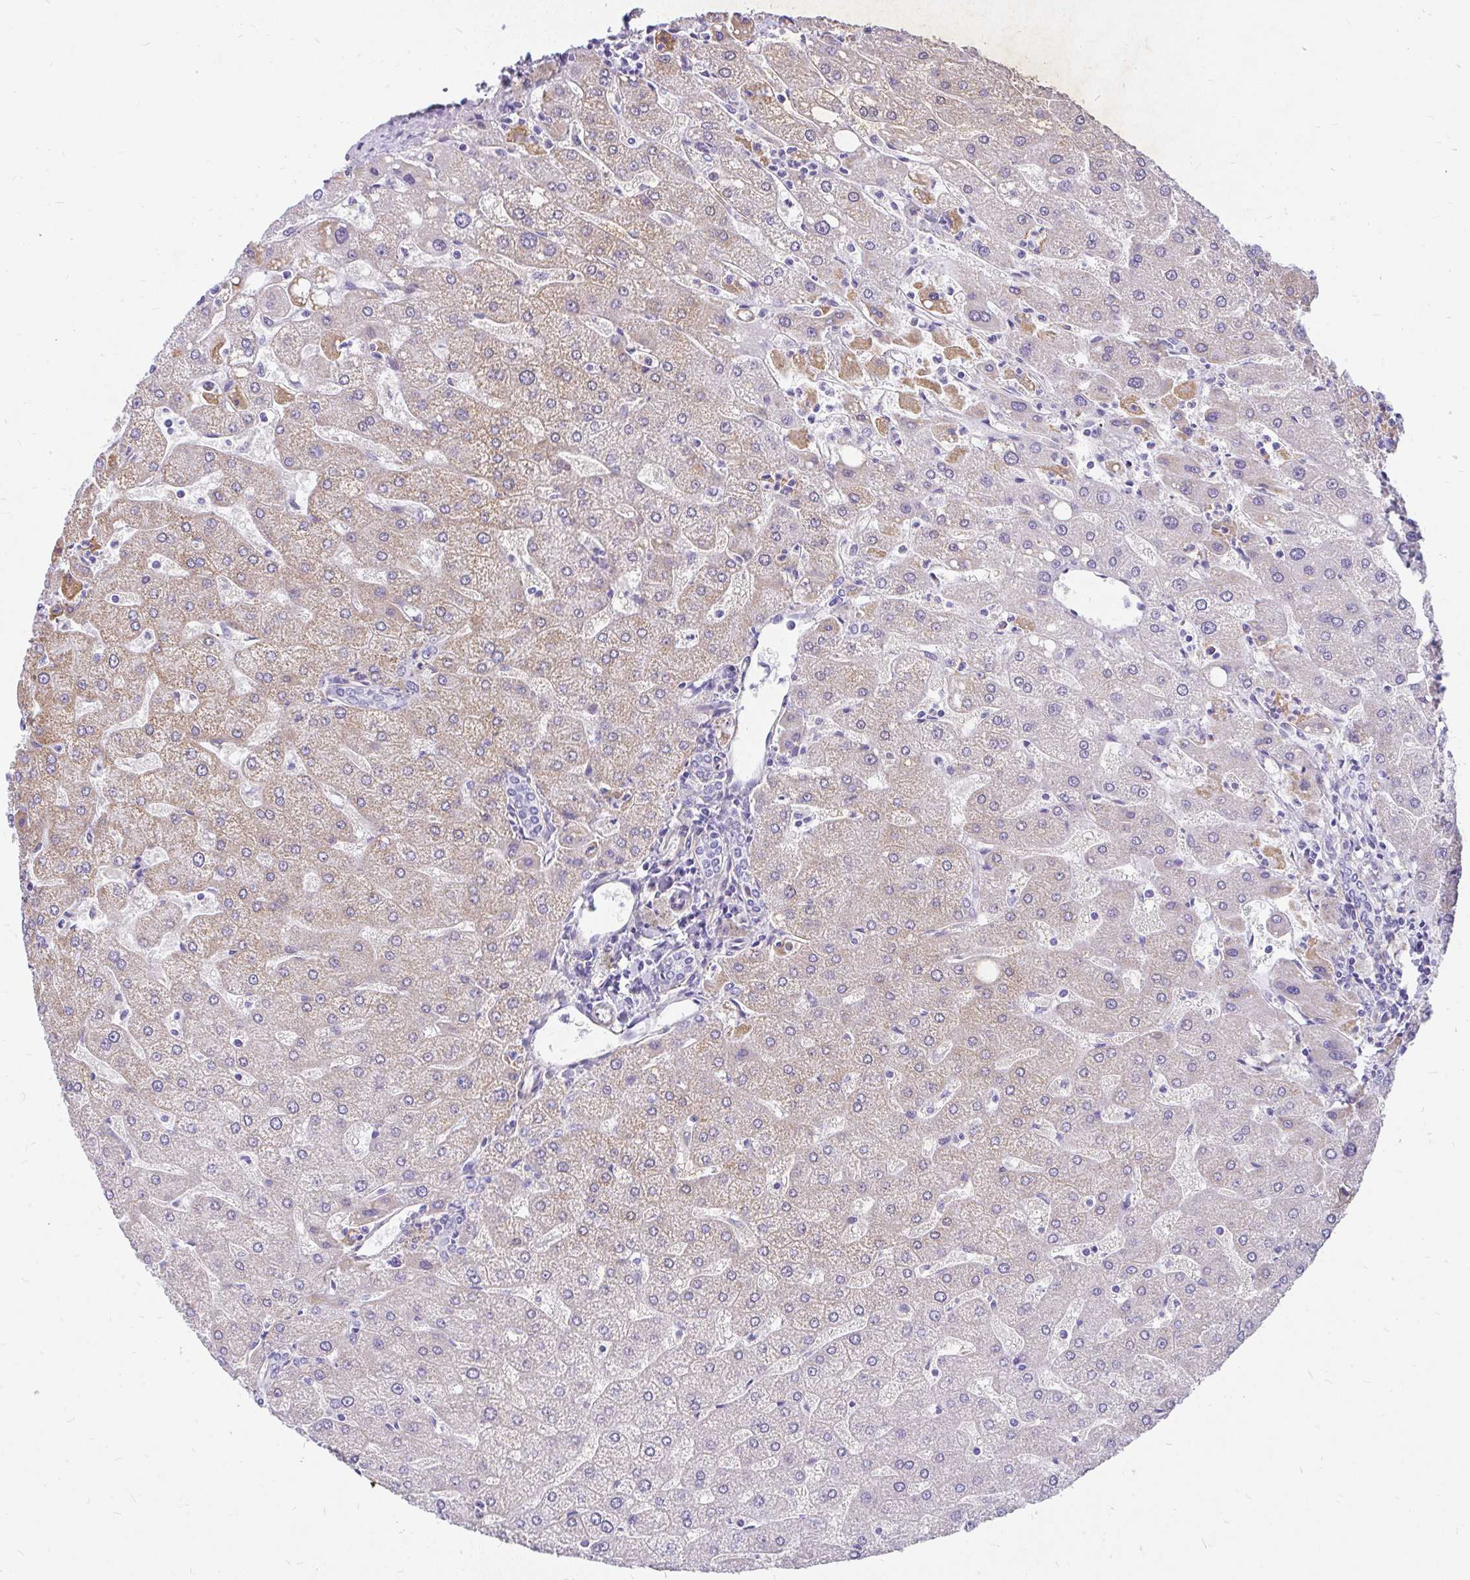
{"staining": {"intensity": "negative", "quantity": "none", "location": "none"}, "tissue": "liver", "cell_type": "Cholangiocytes", "image_type": "normal", "snomed": [{"axis": "morphology", "description": "Normal tissue, NOS"}, {"axis": "topography", "description": "Liver"}], "caption": "A high-resolution micrograph shows IHC staining of benign liver, which demonstrates no significant positivity in cholangiocytes.", "gene": "FAM83C", "patient": {"sex": "male", "age": 67}}